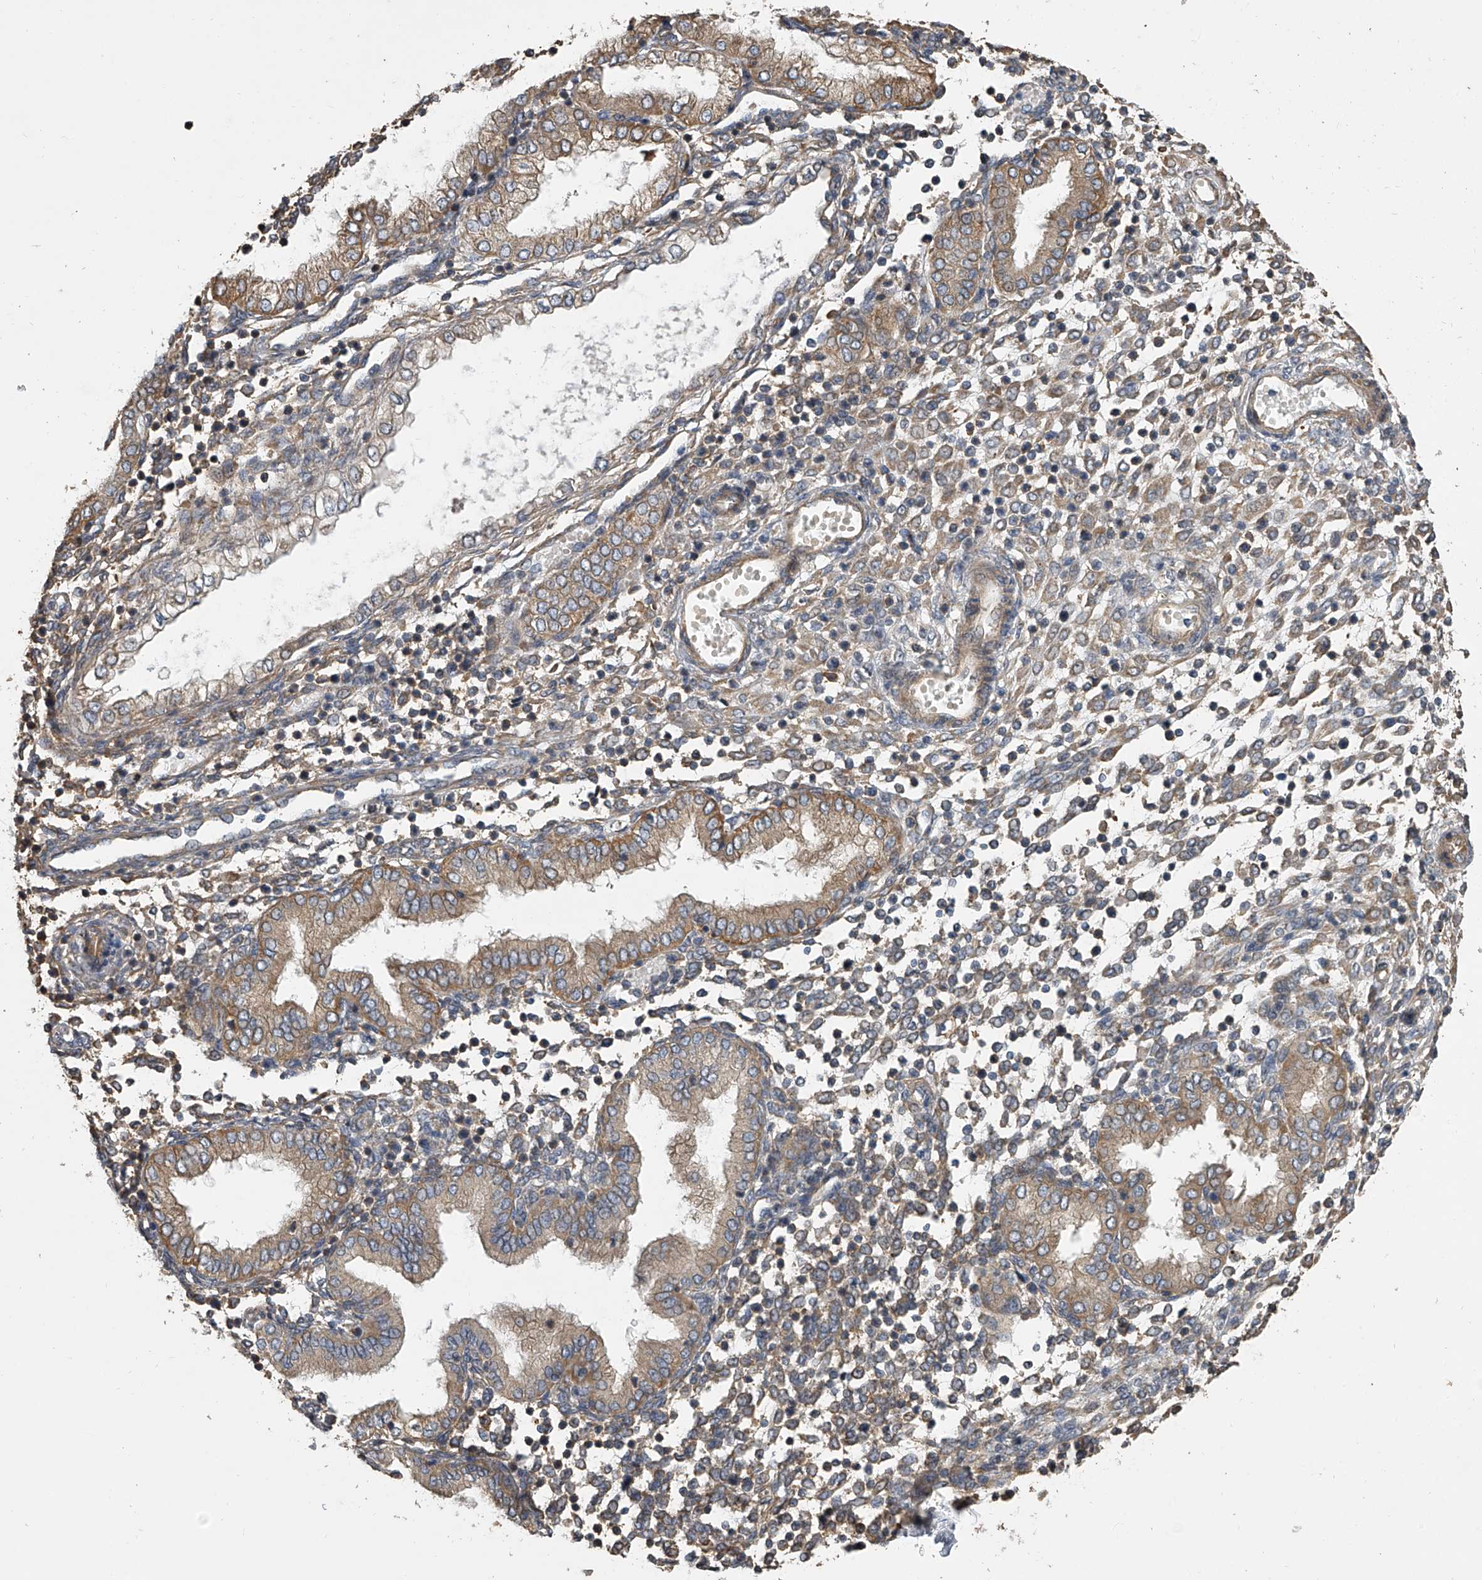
{"staining": {"intensity": "weak", "quantity": "25%-75%", "location": "cytoplasmic/membranous"}, "tissue": "endometrium", "cell_type": "Cells in endometrial stroma", "image_type": "normal", "snomed": [{"axis": "morphology", "description": "Normal tissue, NOS"}, {"axis": "topography", "description": "Endometrium"}], "caption": "Human endometrium stained for a protein (brown) demonstrates weak cytoplasmic/membranous positive staining in approximately 25%-75% of cells in endometrial stroma.", "gene": "DOCK9", "patient": {"sex": "female", "age": 53}}